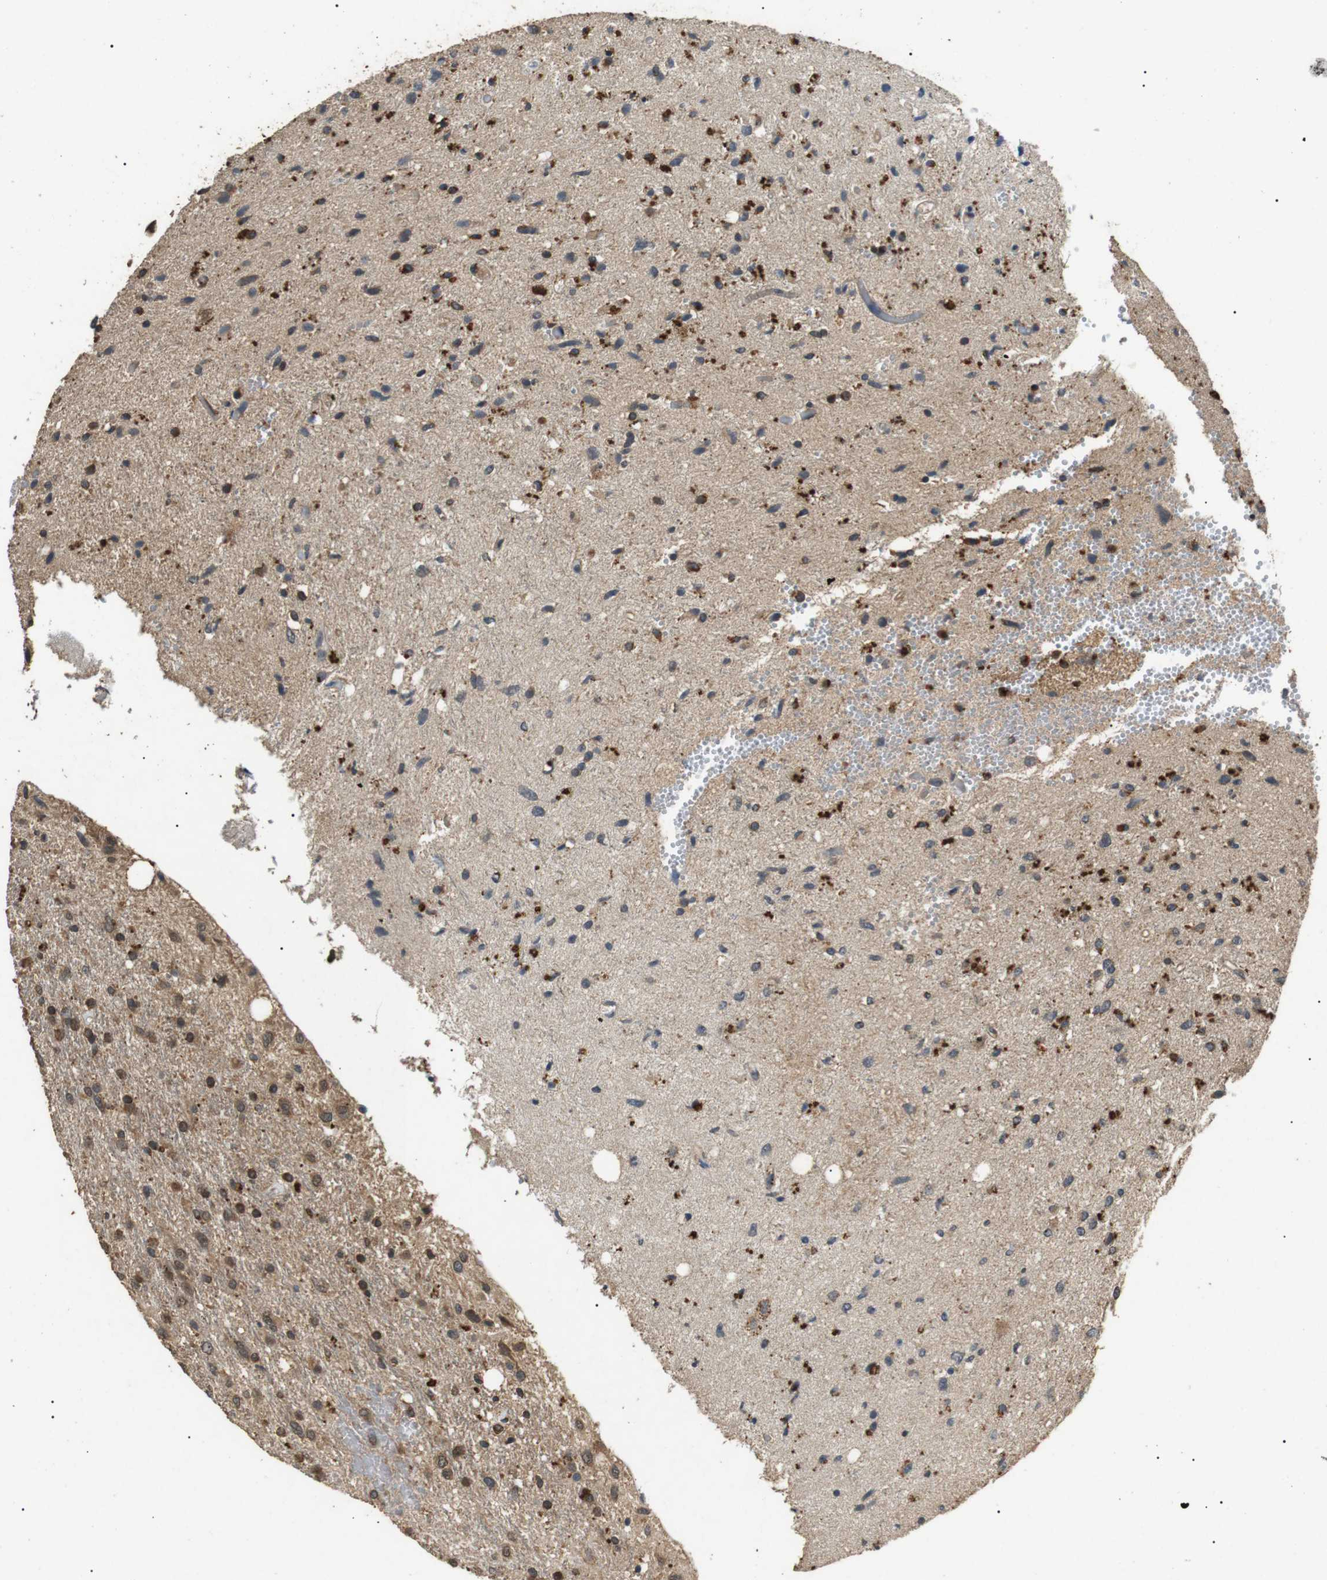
{"staining": {"intensity": "moderate", "quantity": ">75%", "location": "cytoplasmic/membranous"}, "tissue": "glioma", "cell_type": "Tumor cells", "image_type": "cancer", "snomed": [{"axis": "morphology", "description": "Glioma, malignant, Low grade"}, {"axis": "topography", "description": "Brain"}], "caption": "Tumor cells show moderate cytoplasmic/membranous positivity in approximately >75% of cells in malignant low-grade glioma.", "gene": "TBC1D15", "patient": {"sex": "male", "age": 77}}